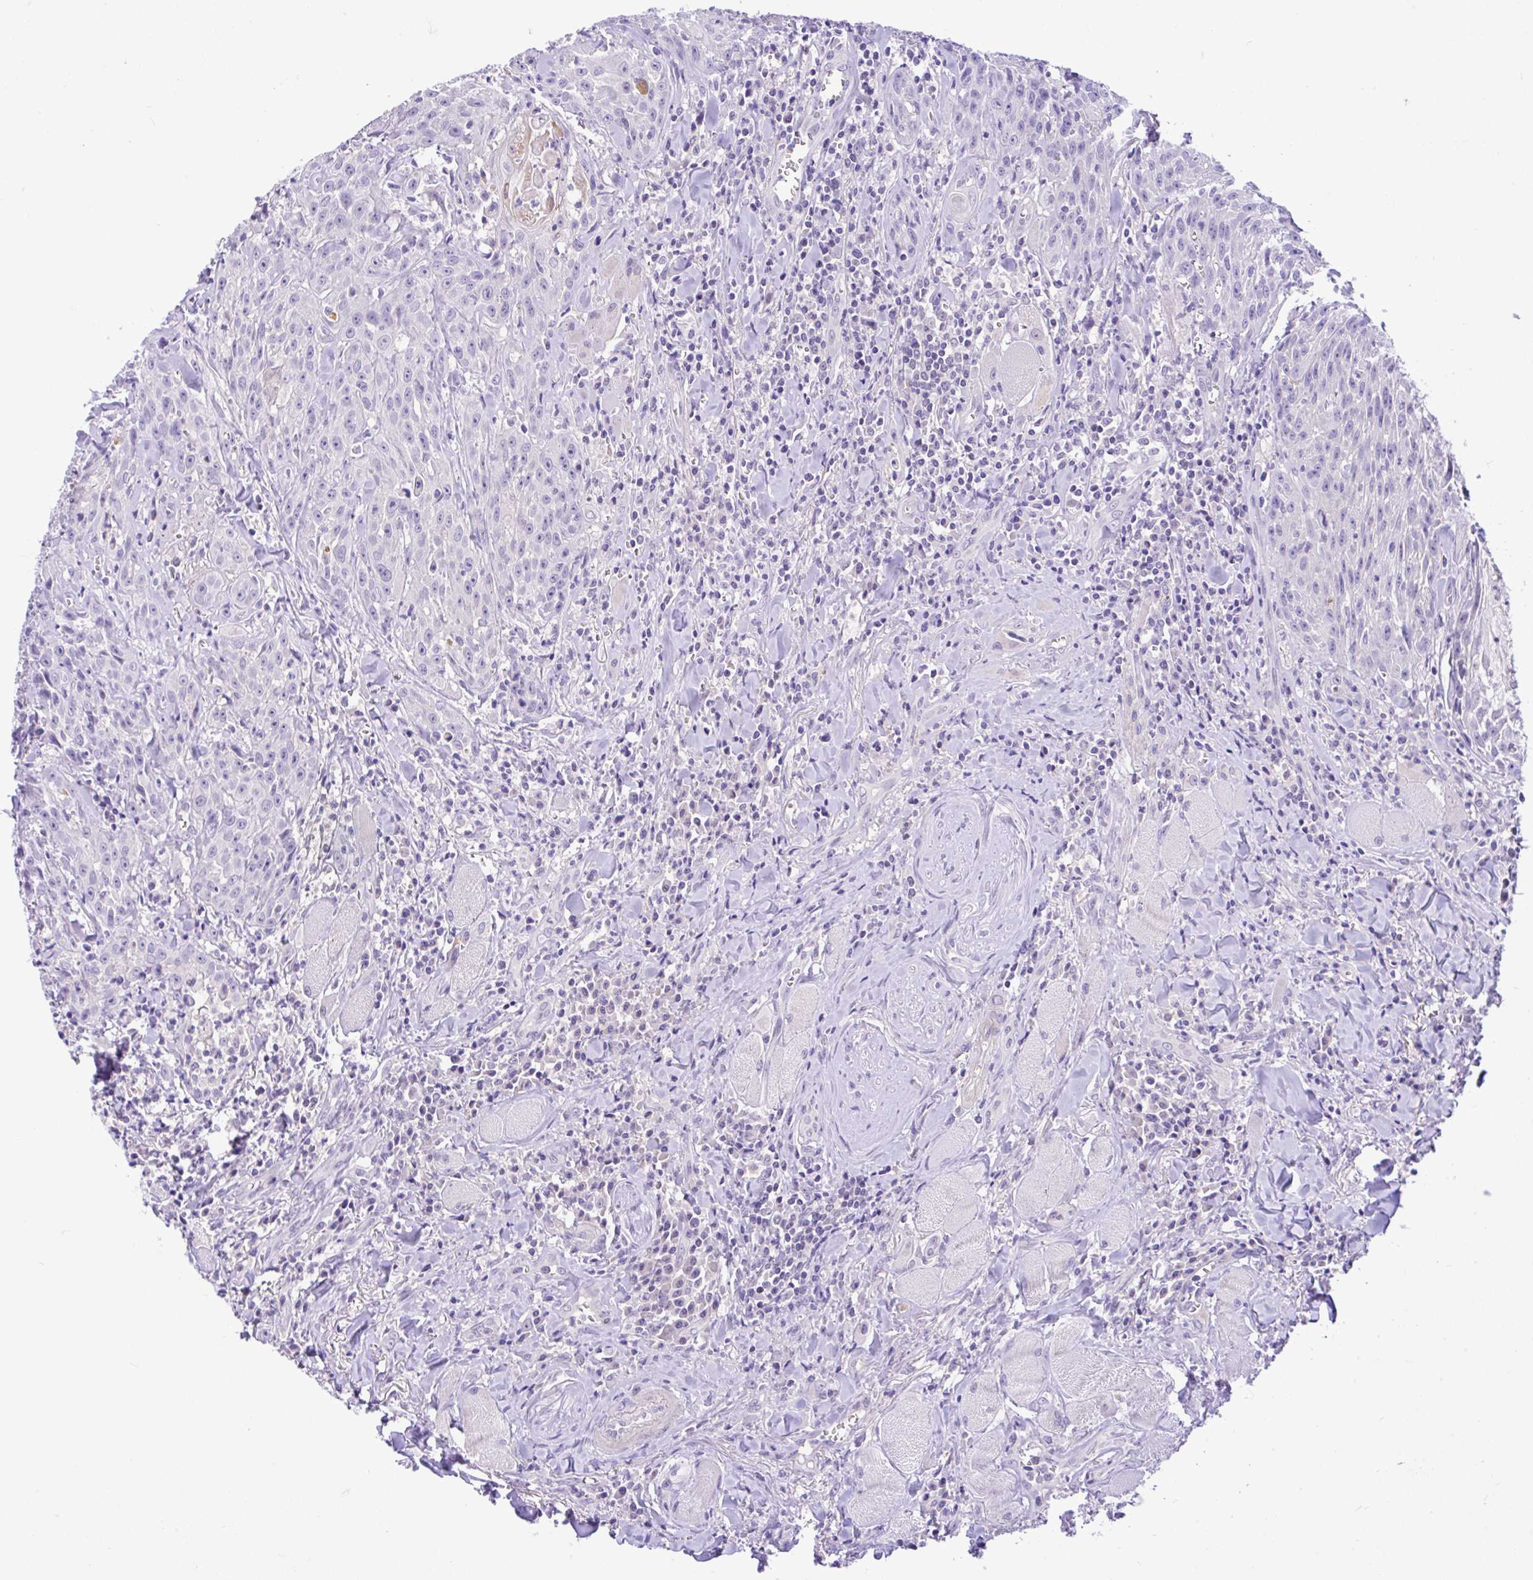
{"staining": {"intensity": "negative", "quantity": "none", "location": "none"}, "tissue": "head and neck cancer", "cell_type": "Tumor cells", "image_type": "cancer", "snomed": [{"axis": "morphology", "description": "Normal tissue, NOS"}, {"axis": "morphology", "description": "Squamous cell carcinoma, NOS"}, {"axis": "topography", "description": "Oral tissue"}, {"axis": "topography", "description": "Head-Neck"}], "caption": "The immunohistochemistry image has no significant staining in tumor cells of head and neck cancer tissue.", "gene": "ANO4", "patient": {"sex": "female", "age": 70}}